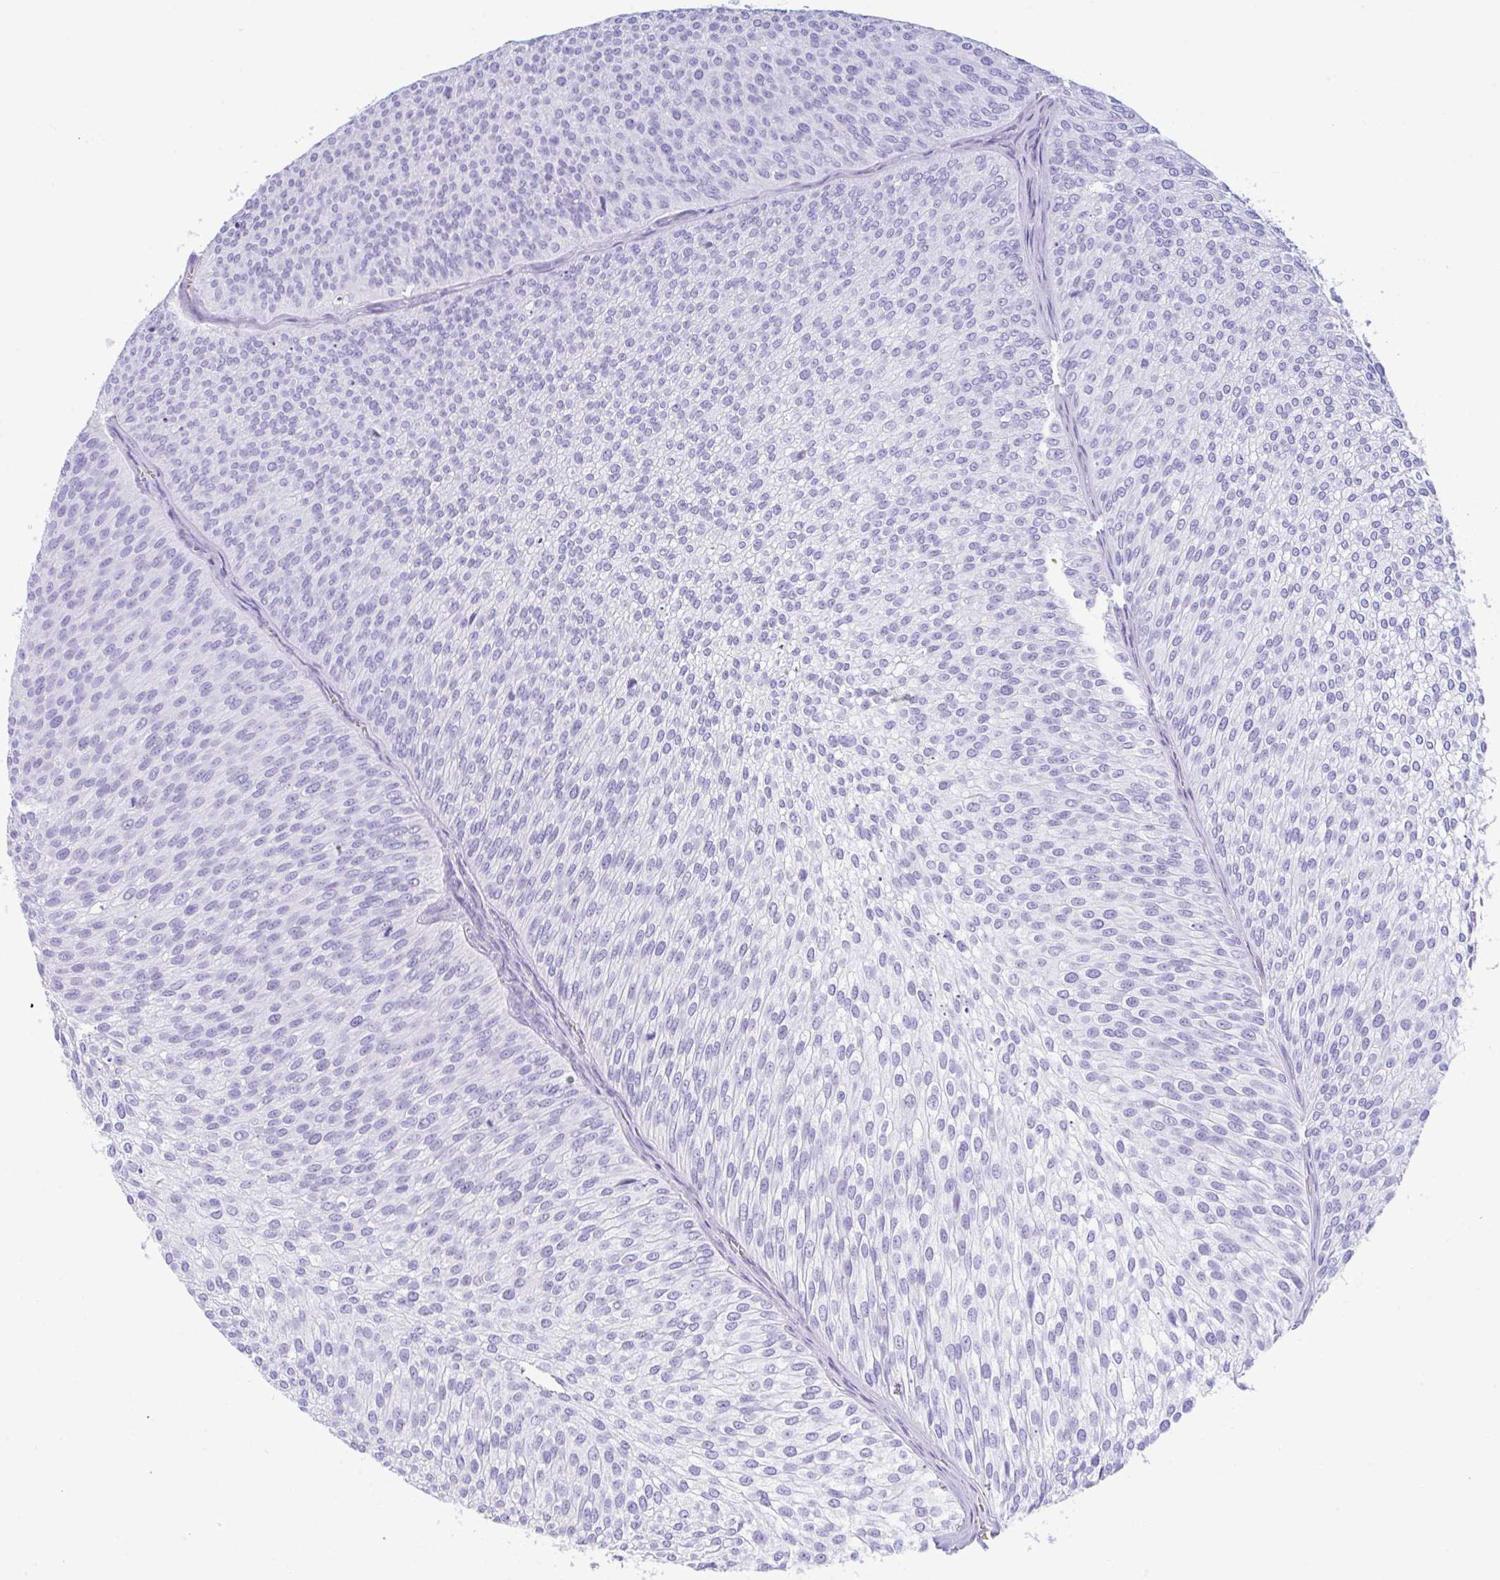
{"staining": {"intensity": "negative", "quantity": "none", "location": "none"}, "tissue": "urothelial cancer", "cell_type": "Tumor cells", "image_type": "cancer", "snomed": [{"axis": "morphology", "description": "Urothelial carcinoma, Low grade"}, {"axis": "topography", "description": "Urinary bladder"}], "caption": "An image of human urothelial cancer is negative for staining in tumor cells. The staining is performed using DAB brown chromogen with nuclei counter-stained in using hematoxylin.", "gene": "NDUFAF8", "patient": {"sex": "male", "age": 91}}